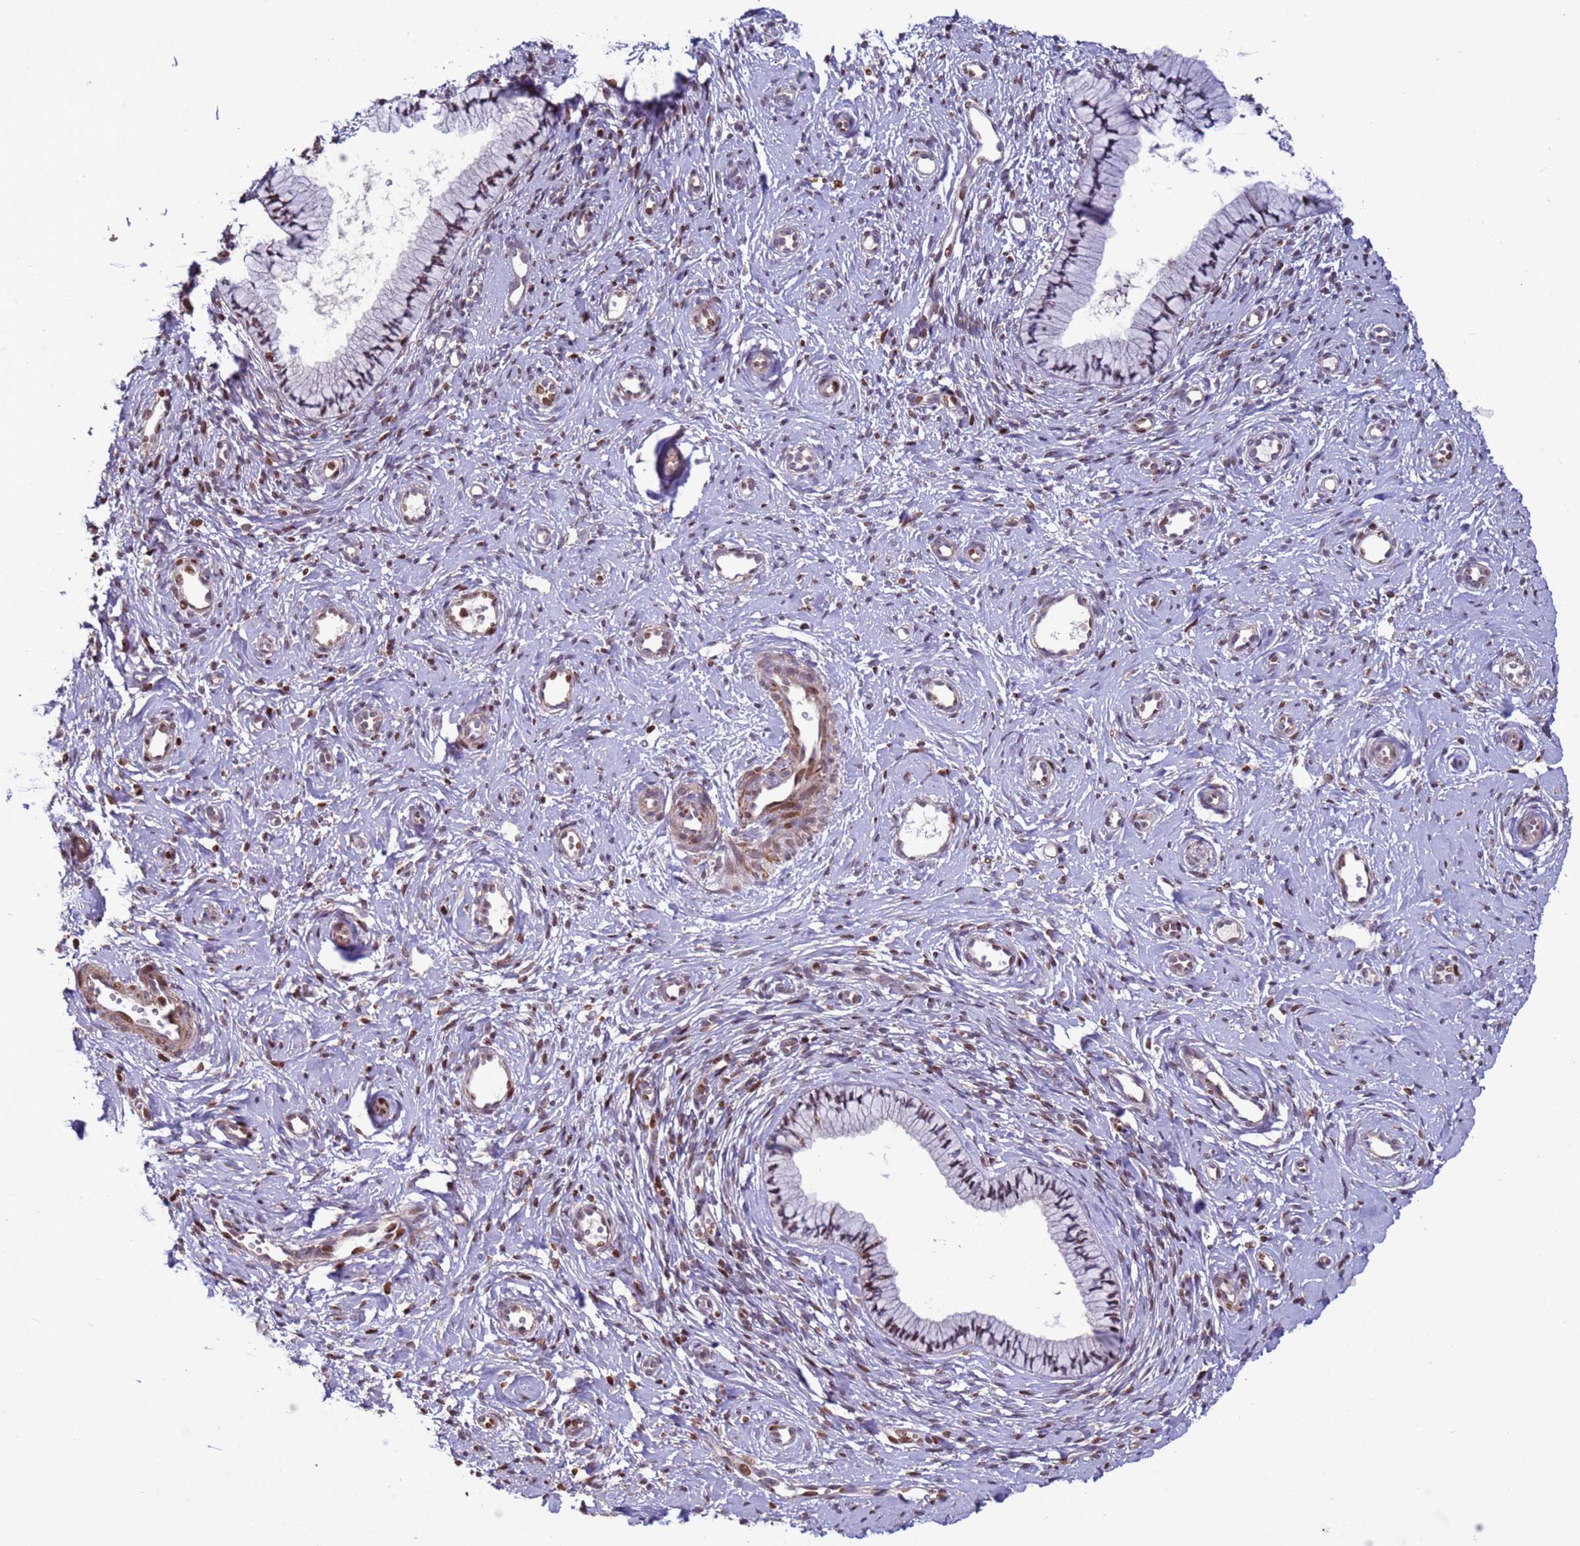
{"staining": {"intensity": "negative", "quantity": "none", "location": "none"}, "tissue": "cervix", "cell_type": "Glandular cells", "image_type": "normal", "snomed": [{"axis": "morphology", "description": "Normal tissue, NOS"}, {"axis": "topography", "description": "Cervix"}], "caption": "Cervix stained for a protein using immunohistochemistry shows no staining glandular cells.", "gene": "HGH1", "patient": {"sex": "female", "age": 57}}